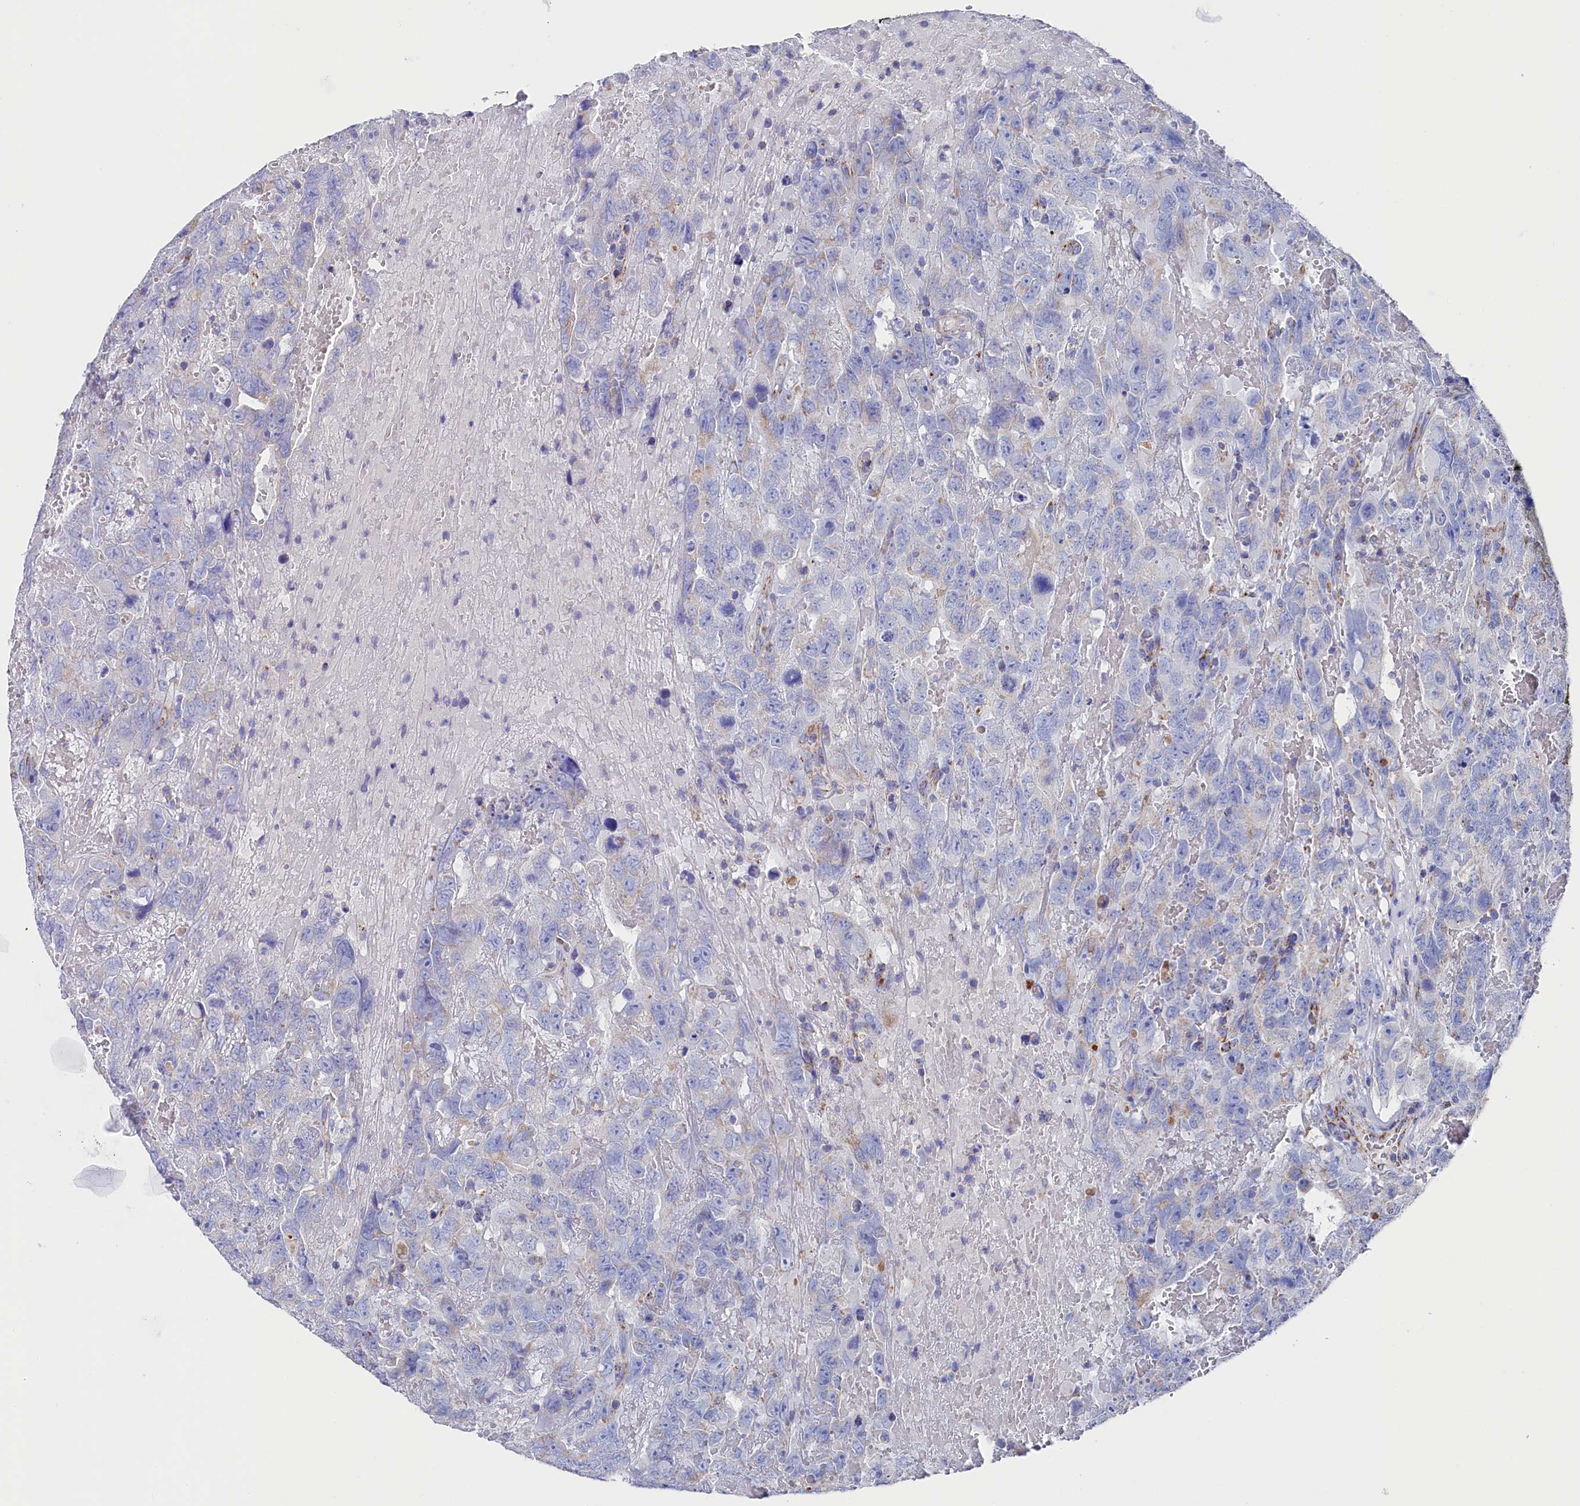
{"staining": {"intensity": "negative", "quantity": "none", "location": "none"}, "tissue": "testis cancer", "cell_type": "Tumor cells", "image_type": "cancer", "snomed": [{"axis": "morphology", "description": "Carcinoma, Embryonal, NOS"}, {"axis": "topography", "description": "Testis"}], "caption": "Immunohistochemistry of testis embryonal carcinoma demonstrates no positivity in tumor cells.", "gene": "MMAB", "patient": {"sex": "male", "age": 45}}